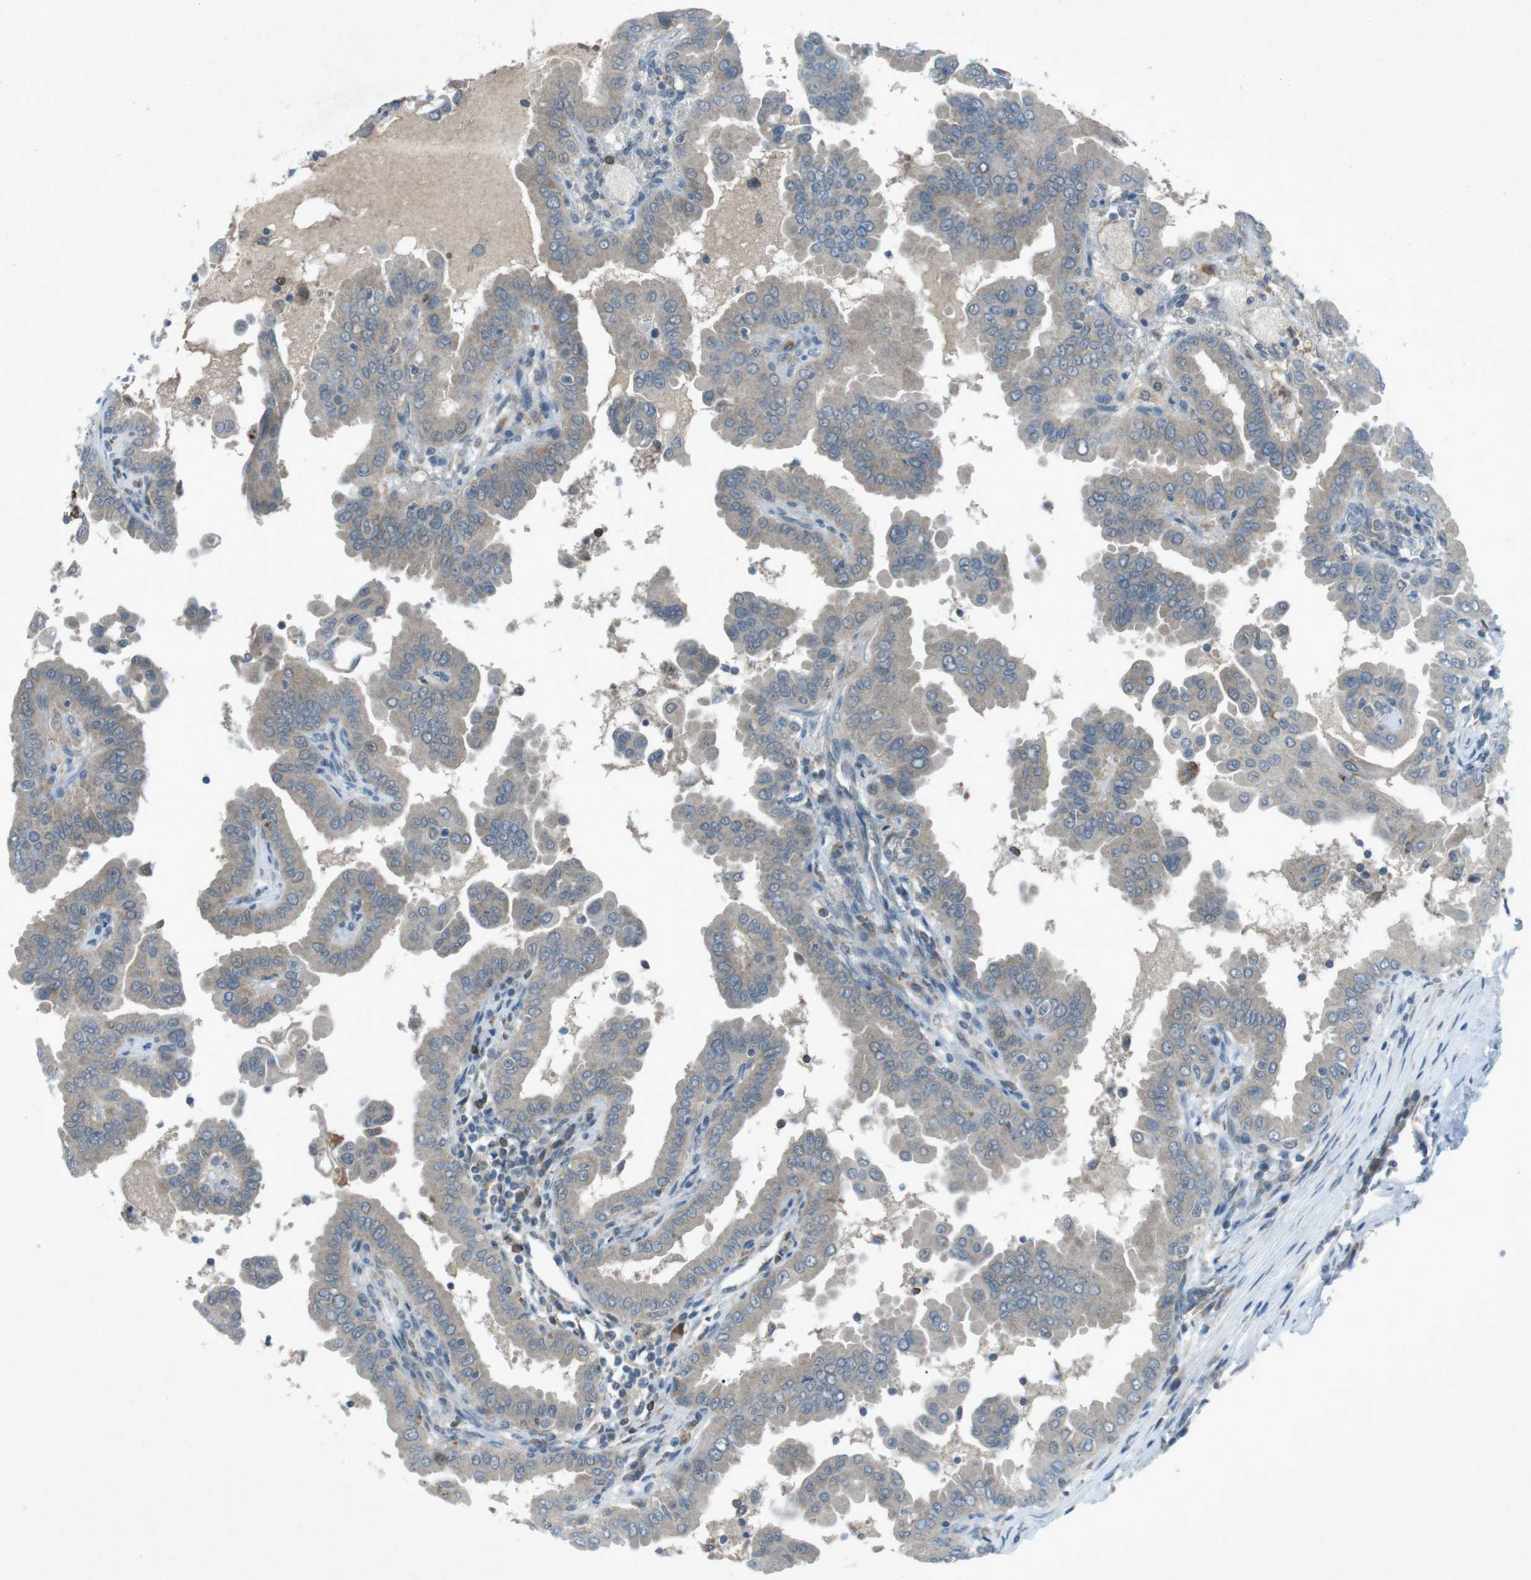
{"staining": {"intensity": "negative", "quantity": "none", "location": "none"}, "tissue": "thyroid cancer", "cell_type": "Tumor cells", "image_type": "cancer", "snomed": [{"axis": "morphology", "description": "Papillary adenocarcinoma, NOS"}, {"axis": "topography", "description": "Thyroid gland"}], "caption": "Thyroid papillary adenocarcinoma was stained to show a protein in brown. There is no significant staining in tumor cells.", "gene": "FCRLA", "patient": {"sex": "male", "age": 33}}